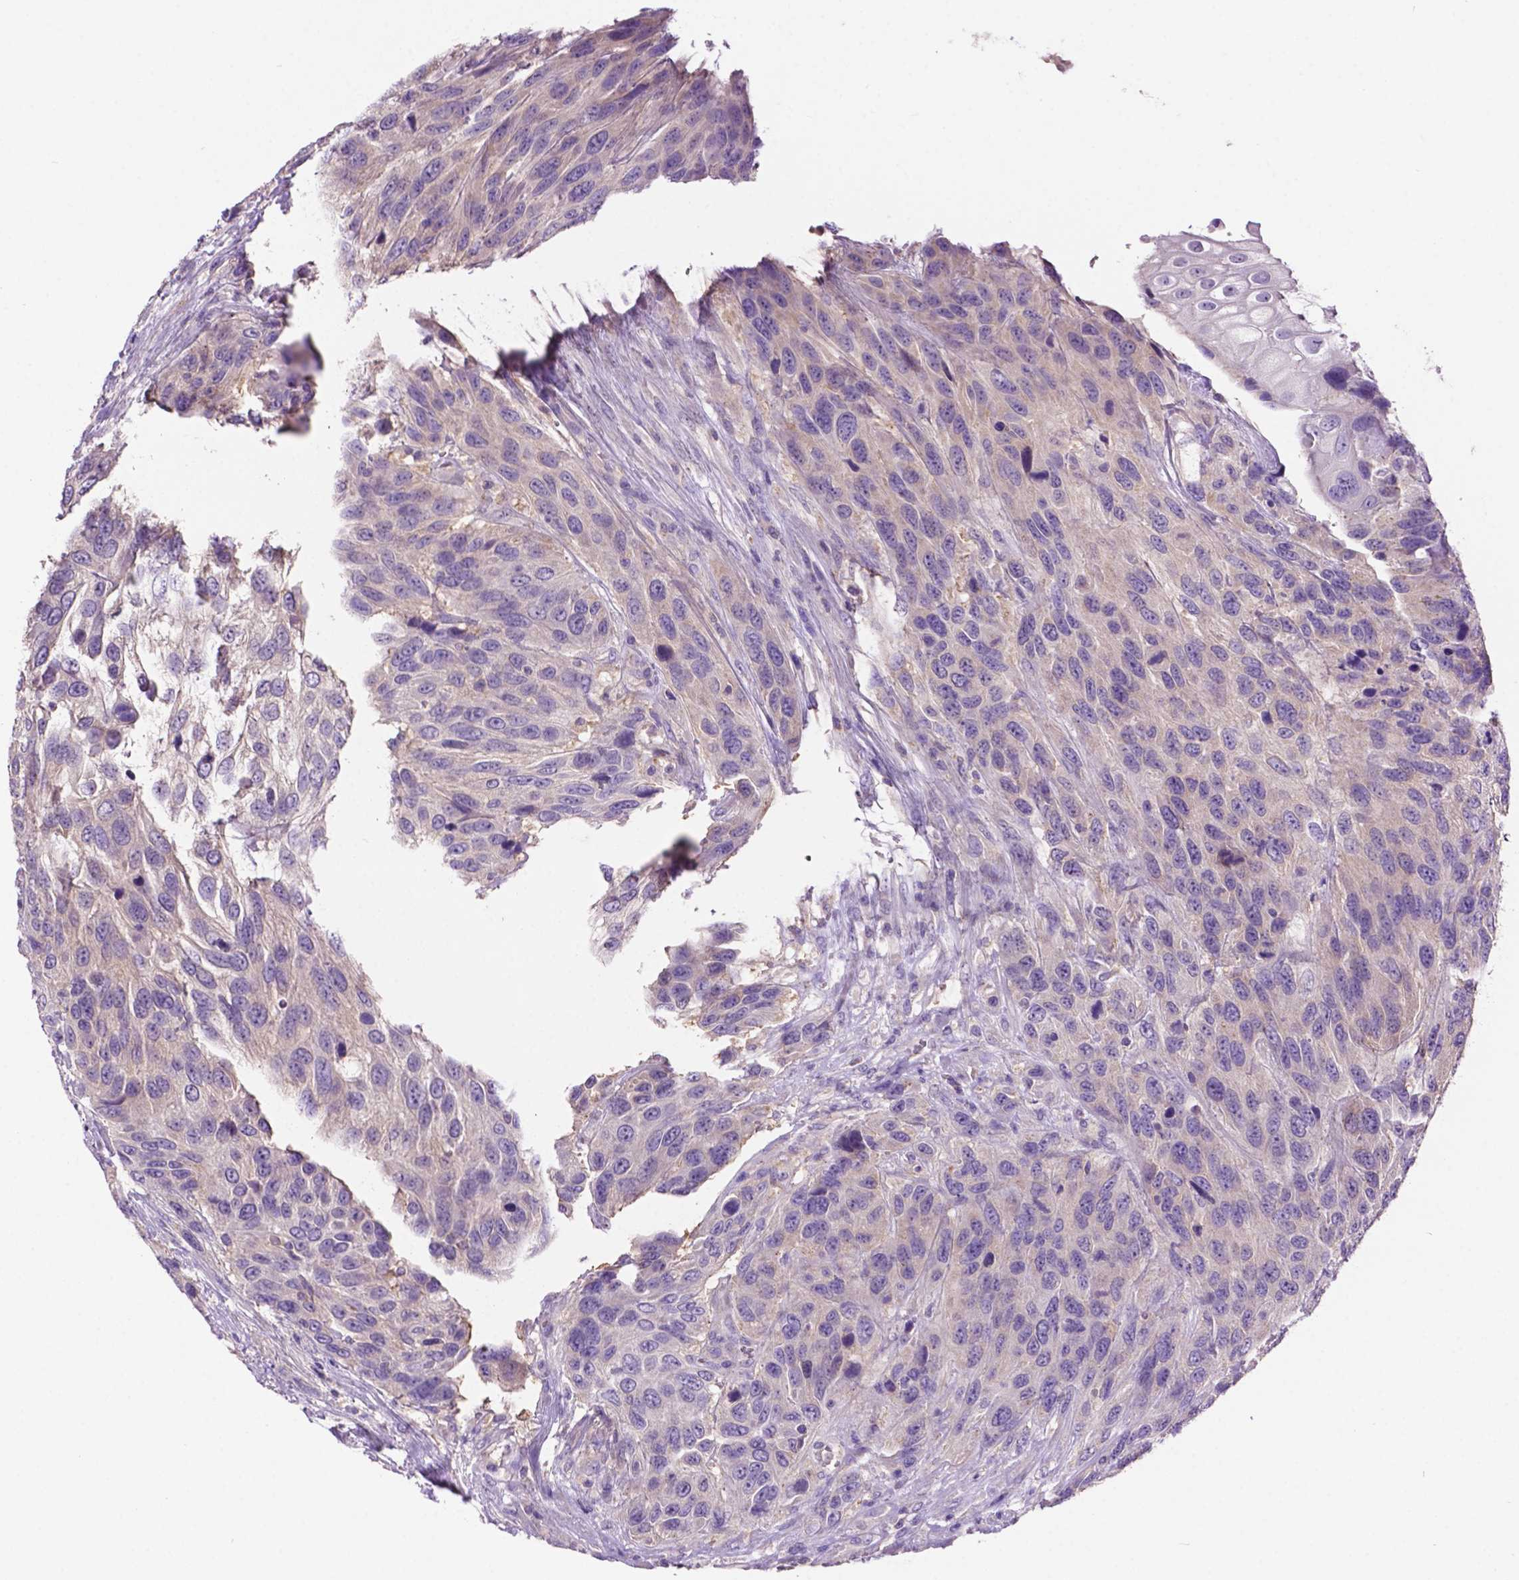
{"staining": {"intensity": "negative", "quantity": "none", "location": "none"}, "tissue": "urothelial cancer", "cell_type": "Tumor cells", "image_type": "cancer", "snomed": [{"axis": "morphology", "description": "Urothelial carcinoma, High grade"}, {"axis": "topography", "description": "Urinary bladder"}], "caption": "Tumor cells show no significant expression in urothelial carcinoma (high-grade).", "gene": "PRPS2", "patient": {"sex": "female", "age": 70}}